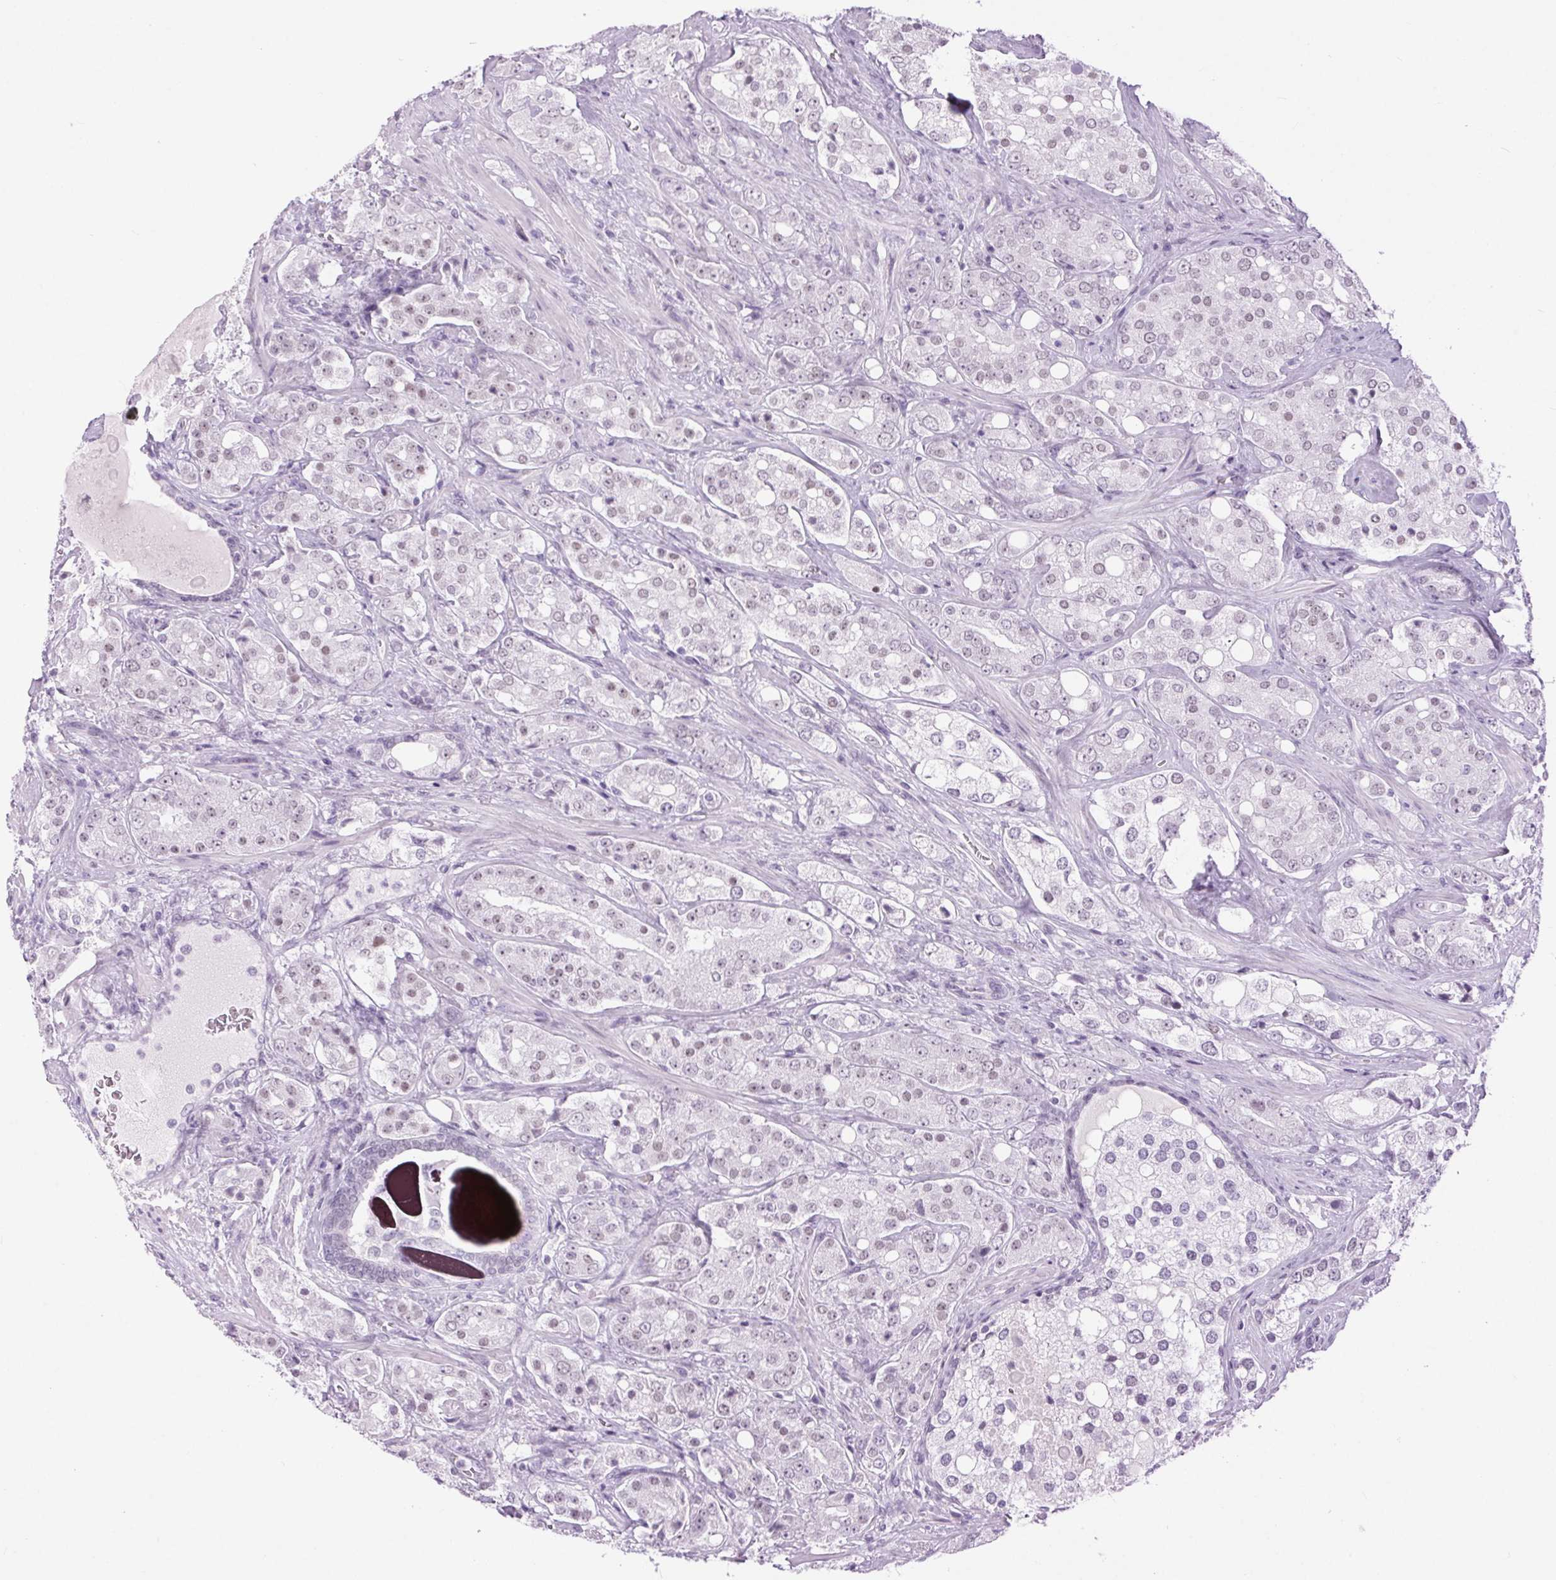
{"staining": {"intensity": "weak", "quantity": "<25%", "location": "nuclear"}, "tissue": "prostate cancer", "cell_type": "Tumor cells", "image_type": "cancer", "snomed": [{"axis": "morphology", "description": "Adenocarcinoma, High grade"}, {"axis": "topography", "description": "Prostate"}], "caption": "IHC histopathology image of prostate adenocarcinoma (high-grade) stained for a protein (brown), which displays no expression in tumor cells.", "gene": "BEND2", "patient": {"sex": "male", "age": 67}}